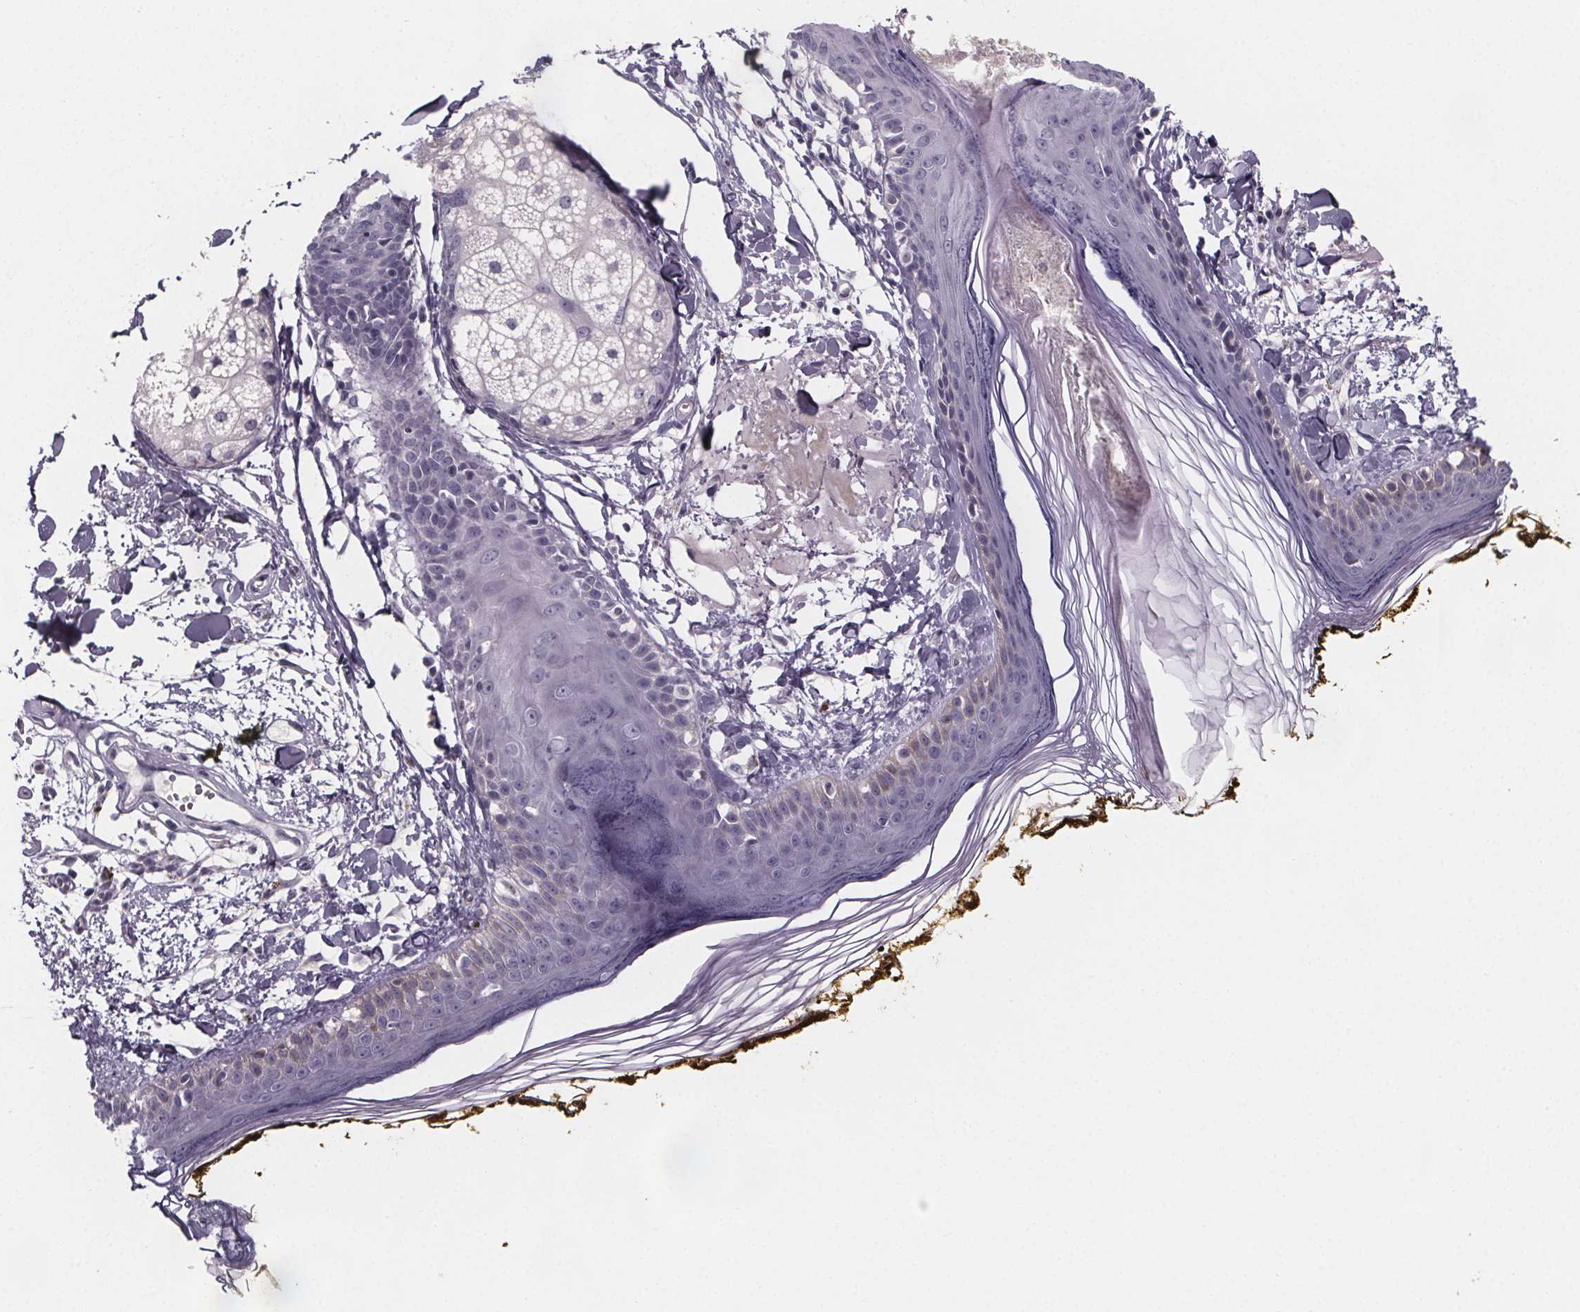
{"staining": {"intensity": "negative", "quantity": "none", "location": "none"}, "tissue": "skin", "cell_type": "Fibroblasts", "image_type": "normal", "snomed": [{"axis": "morphology", "description": "Normal tissue, NOS"}, {"axis": "topography", "description": "Skin"}], "caption": "The photomicrograph reveals no staining of fibroblasts in benign skin.", "gene": "PAH", "patient": {"sex": "male", "age": 76}}